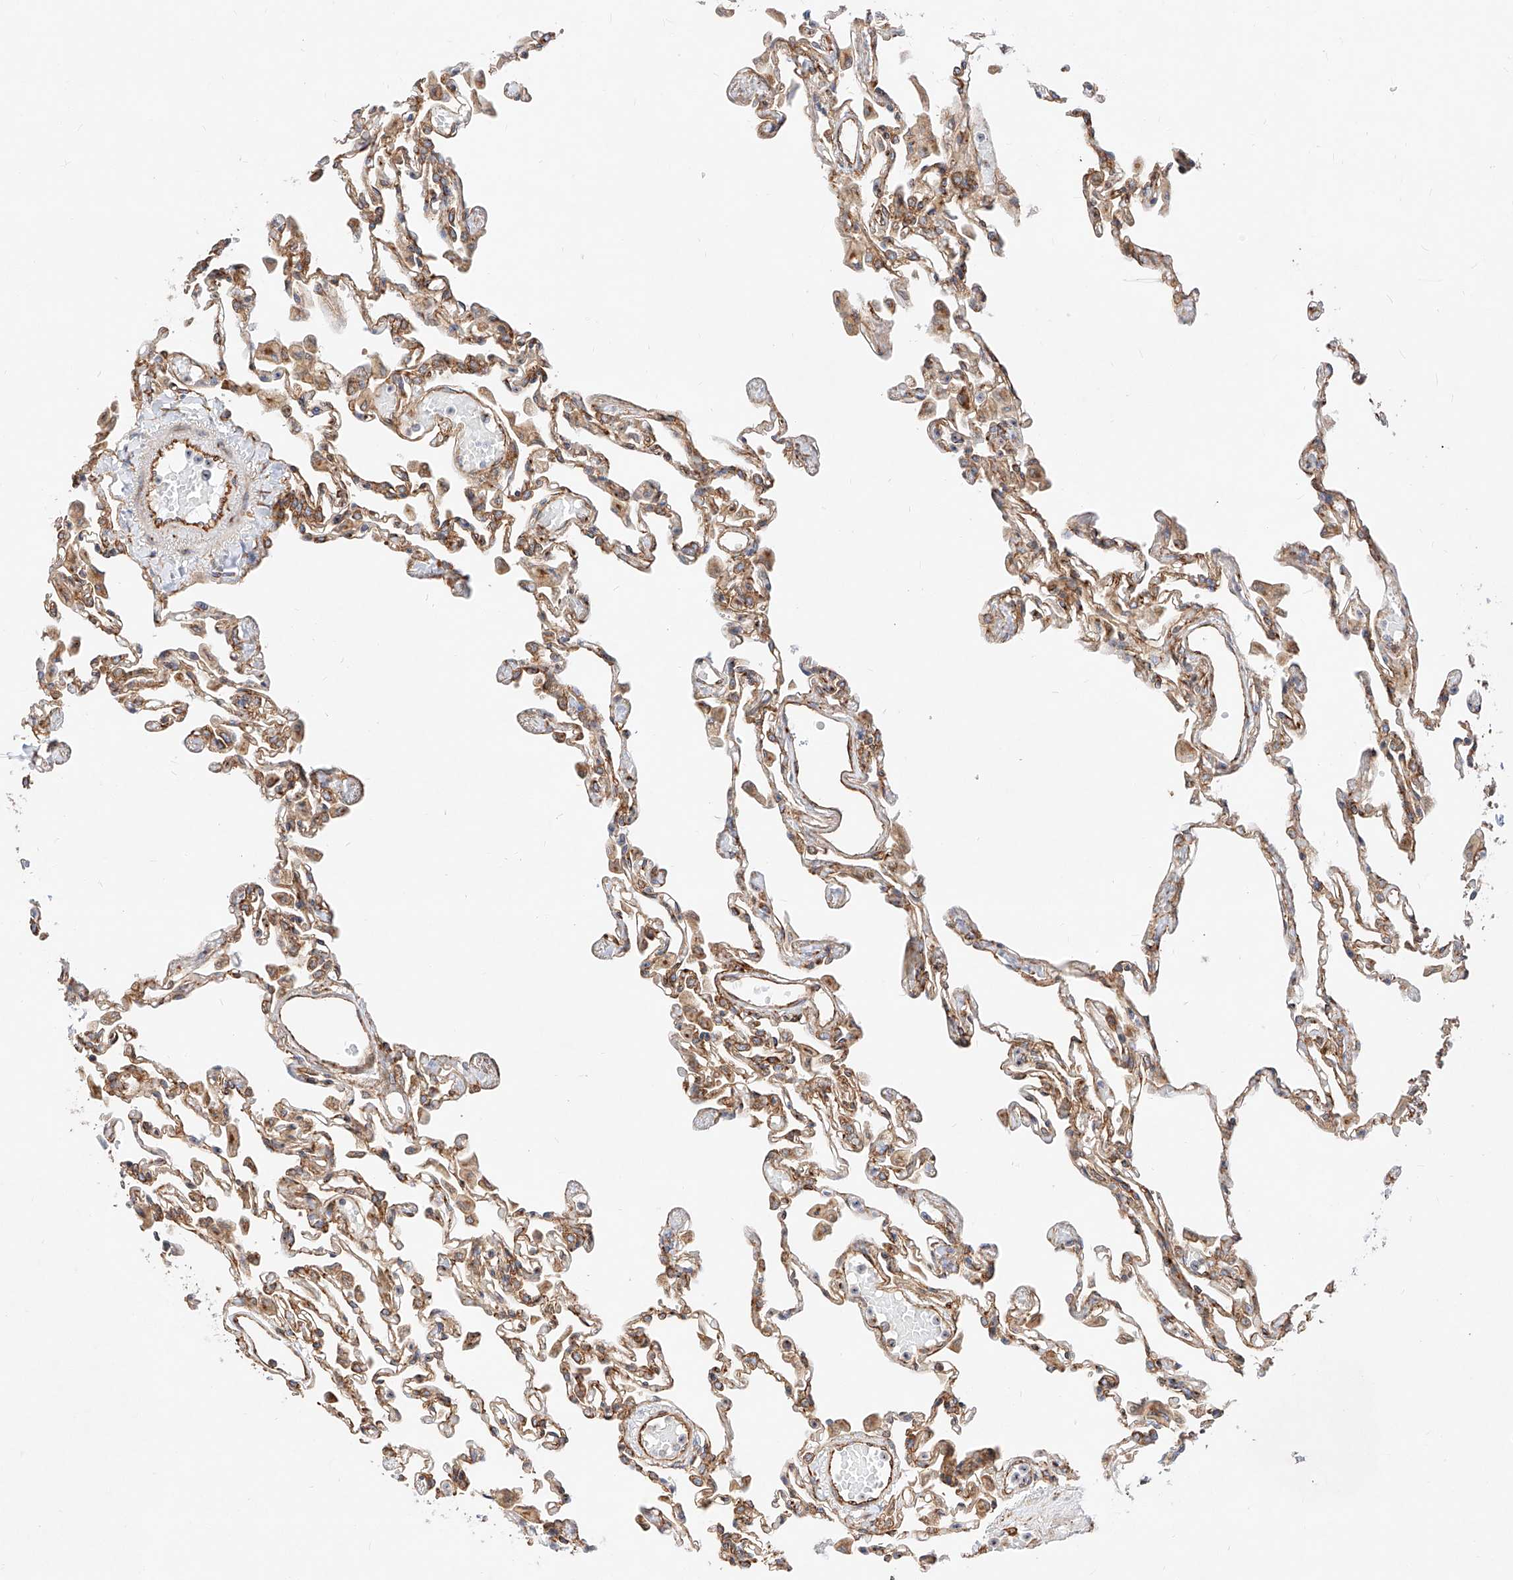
{"staining": {"intensity": "moderate", "quantity": ">75%", "location": "cytoplasmic/membranous"}, "tissue": "lung", "cell_type": "Alveolar cells", "image_type": "normal", "snomed": [{"axis": "morphology", "description": "Normal tissue, NOS"}, {"axis": "topography", "description": "Bronchus"}, {"axis": "topography", "description": "Lung"}], "caption": "Immunohistochemical staining of benign human lung demonstrates medium levels of moderate cytoplasmic/membranous staining in approximately >75% of alveolar cells.", "gene": "CSGALNACT2", "patient": {"sex": "female", "age": 49}}